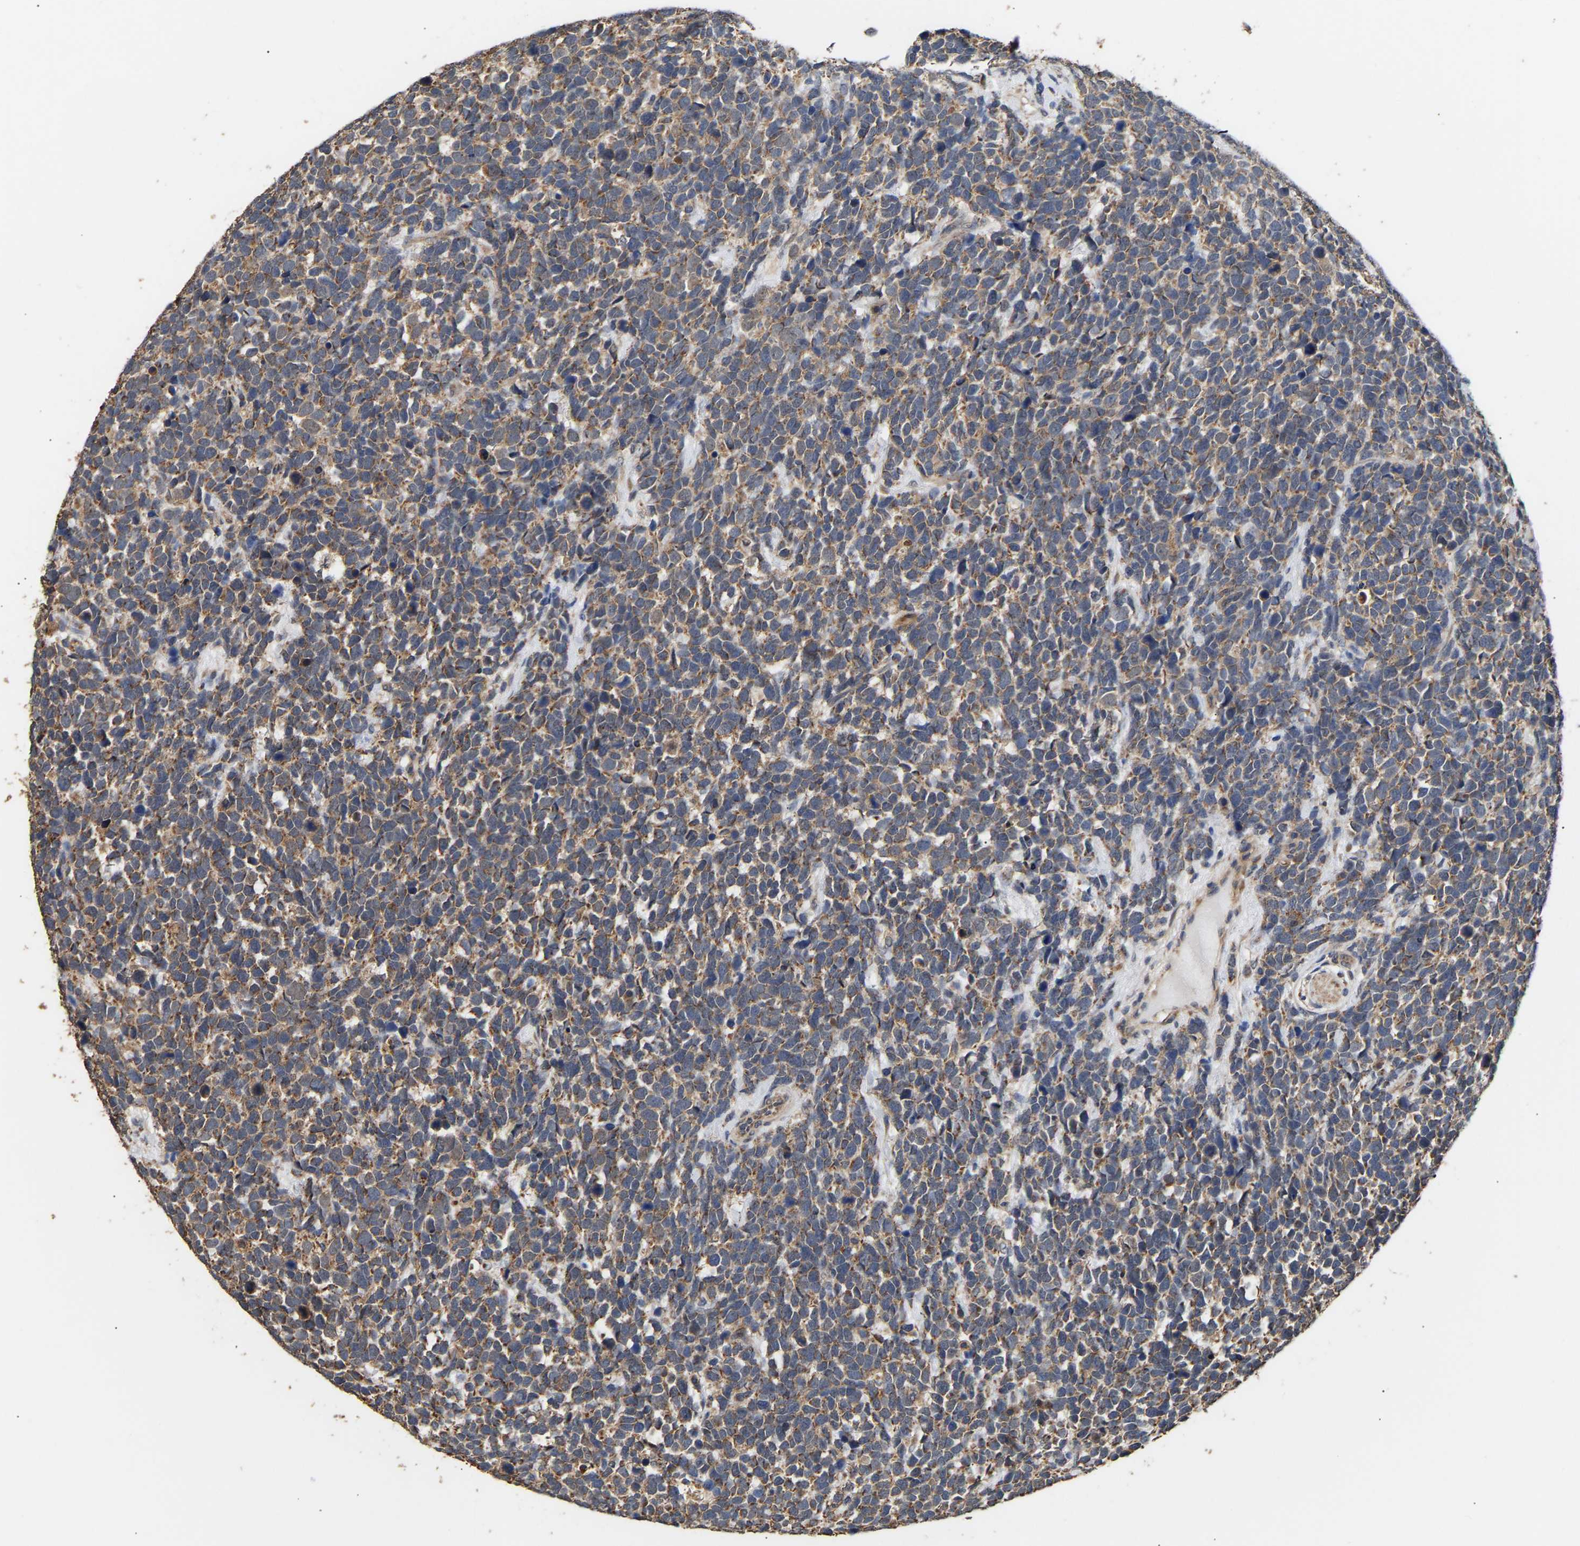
{"staining": {"intensity": "moderate", "quantity": ">75%", "location": "cytoplasmic/membranous"}, "tissue": "urothelial cancer", "cell_type": "Tumor cells", "image_type": "cancer", "snomed": [{"axis": "morphology", "description": "Urothelial carcinoma, High grade"}, {"axis": "topography", "description": "Urinary bladder"}], "caption": "Protein analysis of urothelial cancer tissue shows moderate cytoplasmic/membranous expression in approximately >75% of tumor cells.", "gene": "ZNF26", "patient": {"sex": "female", "age": 82}}